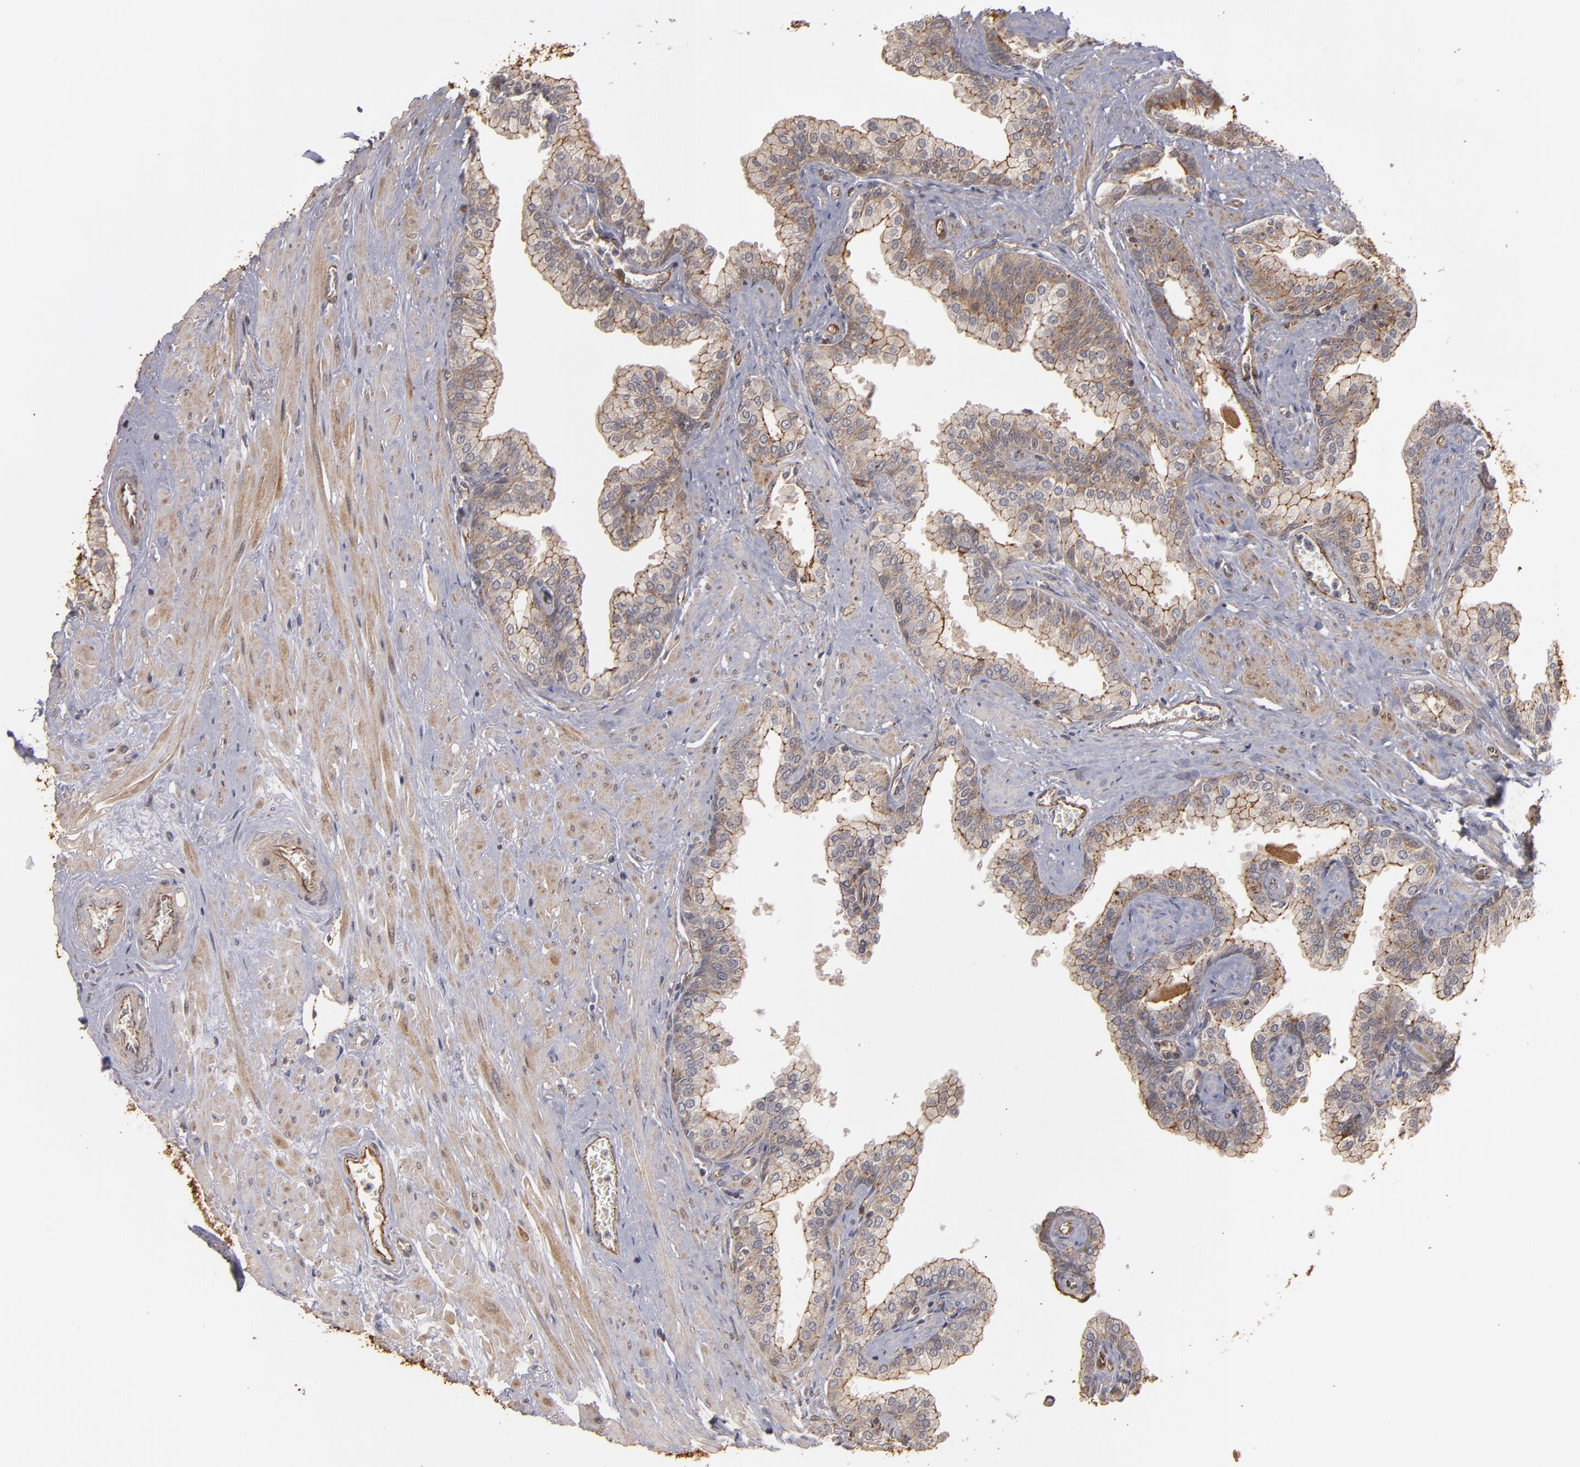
{"staining": {"intensity": "moderate", "quantity": ">75%", "location": "cytoplasmic/membranous"}, "tissue": "prostate", "cell_type": "Glandular cells", "image_type": "normal", "snomed": [{"axis": "morphology", "description": "Normal tissue, NOS"}, {"axis": "topography", "description": "Prostate"}], "caption": "Prostate stained for a protein reveals moderate cytoplasmic/membranous positivity in glandular cells. The staining was performed using DAB to visualize the protein expression in brown, while the nuclei were stained in blue with hematoxylin (Magnification: 20x).", "gene": "TJP1", "patient": {"sex": "male", "age": 60}}